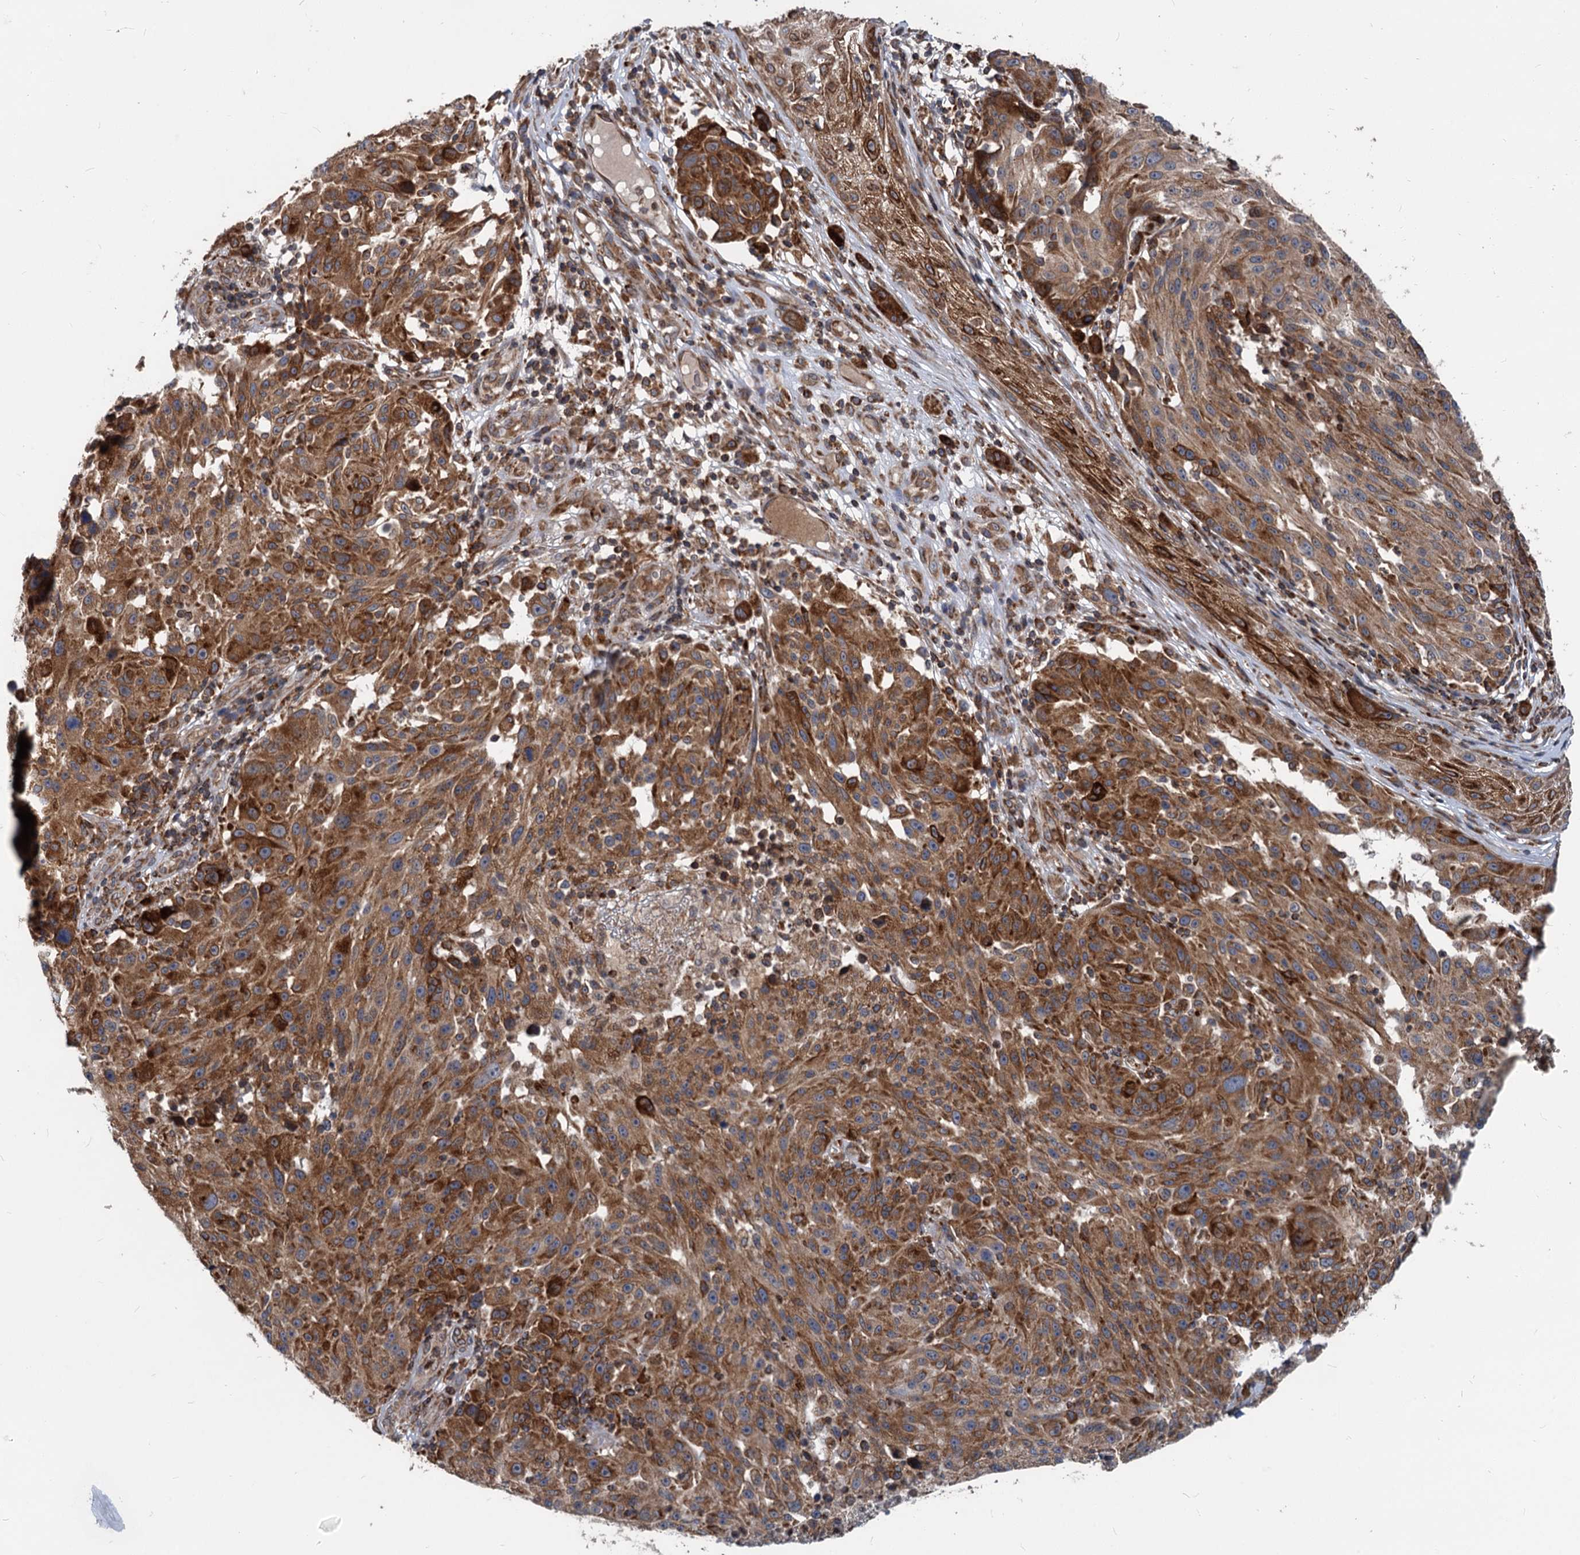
{"staining": {"intensity": "strong", "quantity": ">75%", "location": "cytoplasmic/membranous"}, "tissue": "melanoma", "cell_type": "Tumor cells", "image_type": "cancer", "snomed": [{"axis": "morphology", "description": "Malignant melanoma, NOS"}, {"axis": "topography", "description": "Skin"}], "caption": "Immunohistochemical staining of human malignant melanoma reveals high levels of strong cytoplasmic/membranous protein positivity in approximately >75% of tumor cells.", "gene": "STIM1", "patient": {"sex": "male", "age": 53}}